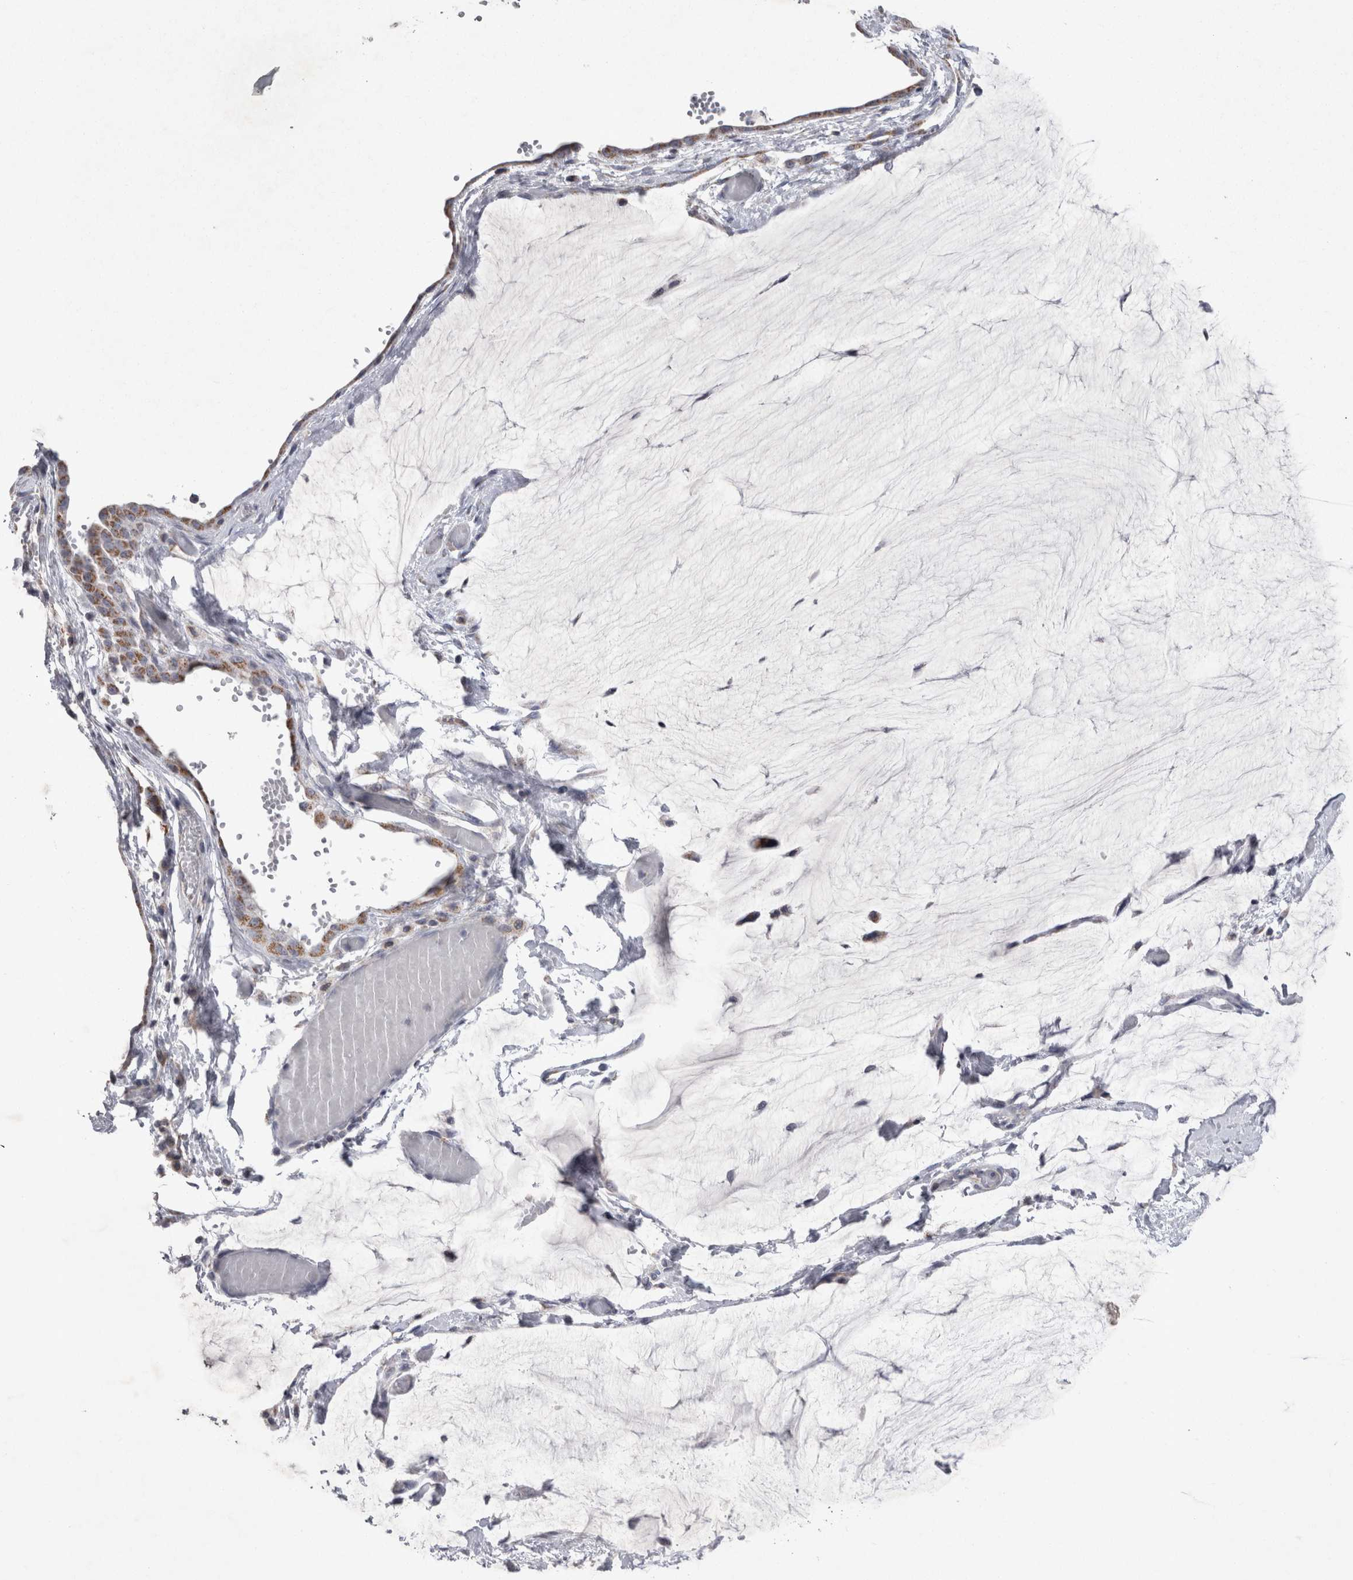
{"staining": {"intensity": "moderate", "quantity": ">75%", "location": "cytoplasmic/membranous"}, "tissue": "ovarian cancer", "cell_type": "Tumor cells", "image_type": "cancer", "snomed": [{"axis": "morphology", "description": "Cystadenocarcinoma, mucinous, NOS"}, {"axis": "topography", "description": "Ovary"}], "caption": "This micrograph displays IHC staining of human mucinous cystadenocarcinoma (ovarian), with medium moderate cytoplasmic/membranous expression in about >75% of tumor cells.", "gene": "HDHD3", "patient": {"sex": "female", "age": 39}}